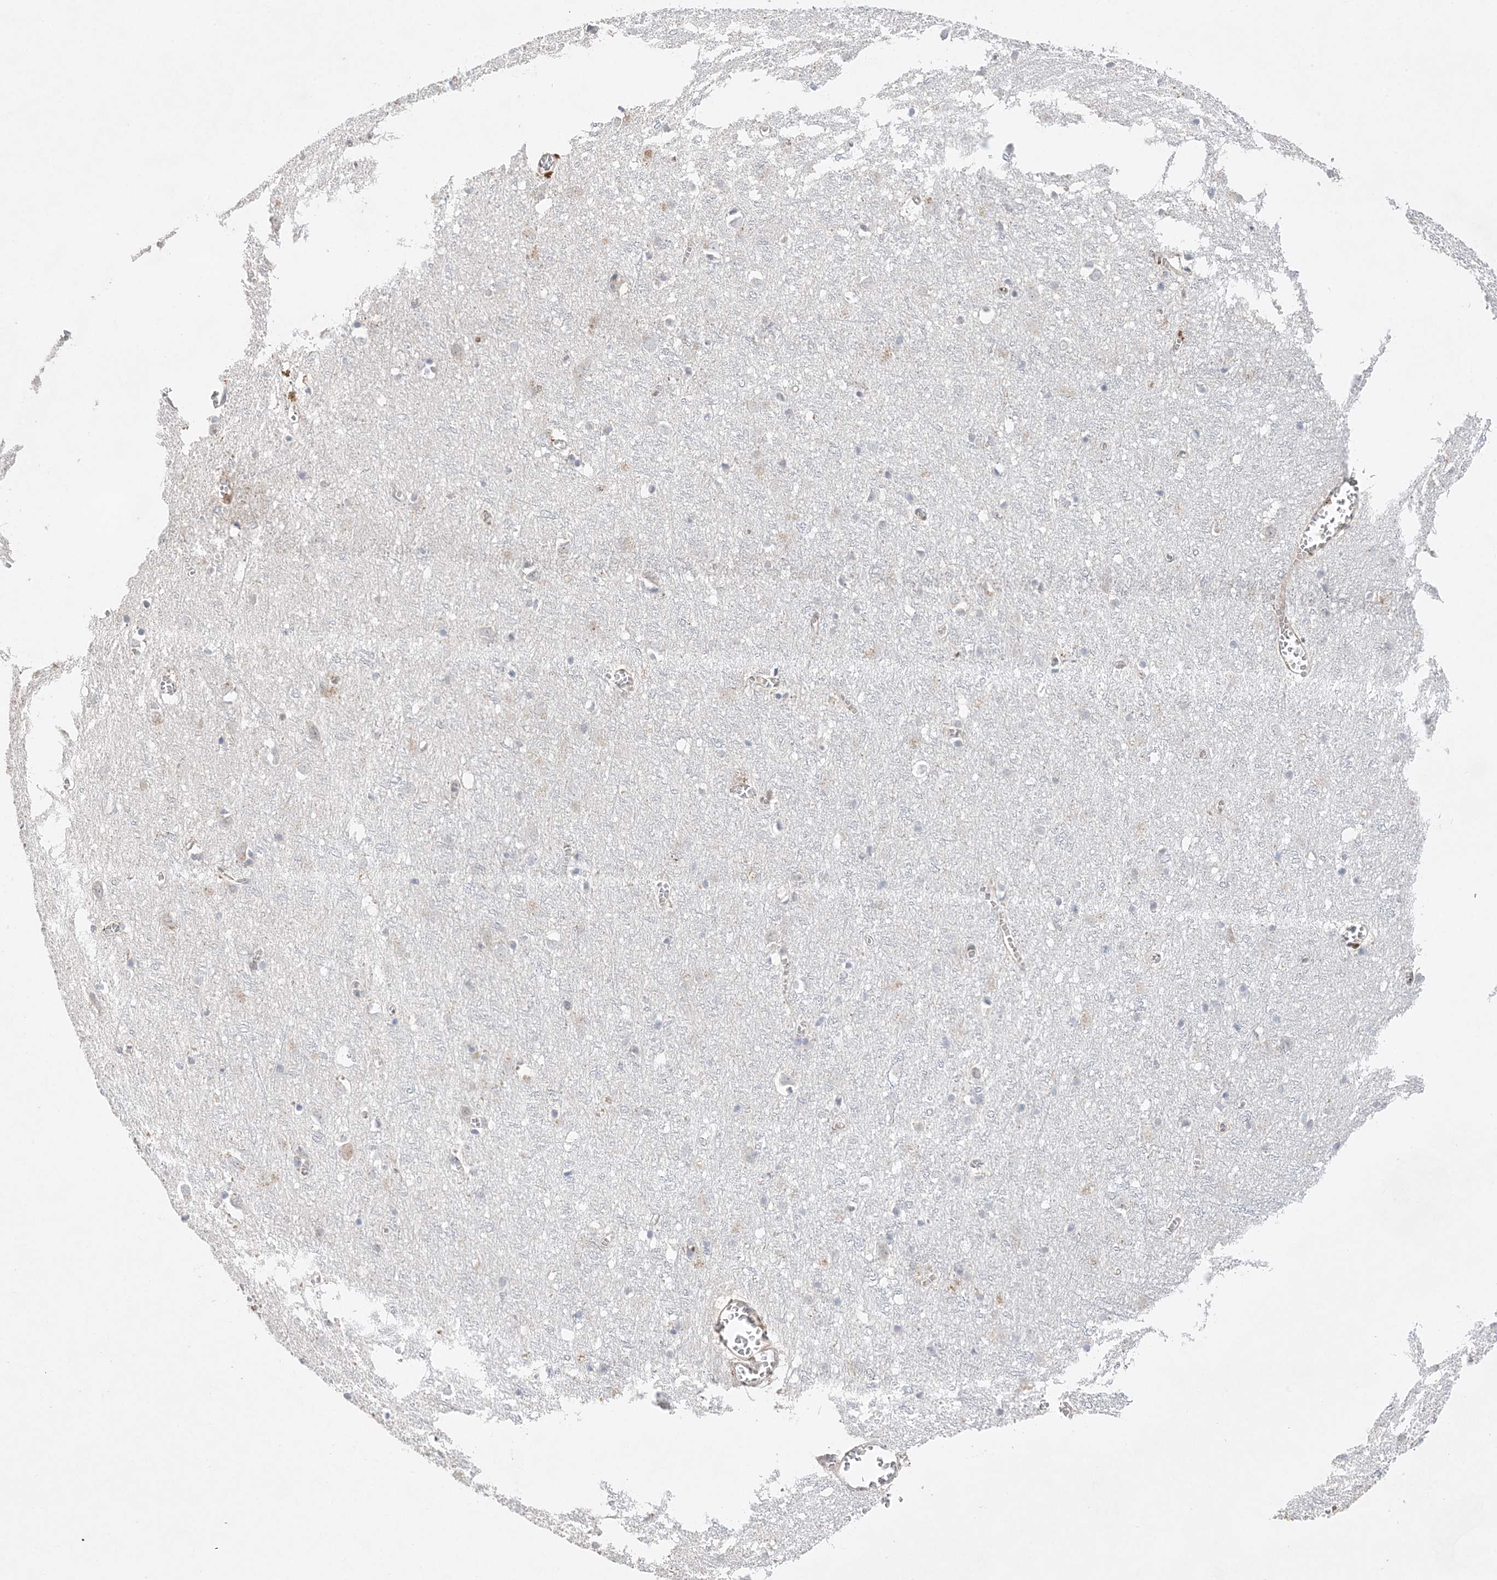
{"staining": {"intensity": "negative", "quantity": "none", "location": "none"}, "tissue": "cerebral cortex", "cell_type": "Endothelial cells", "image_type": "normal", "snomed": [{"axis": "morphology", "description": "Normal tissue, NOS"}, {"axis": "topography", "description": "Cerebral cortex"}], "caption": "This histopathology image is of benign cerebral cortex stained with immunohistochemistry to label a protein in brown with the nuclei are counter-stained blue. There is no positivity in endothelial cells.", "gene": "TMEM132B", "patient": {"sex": "female", "age": 64}}